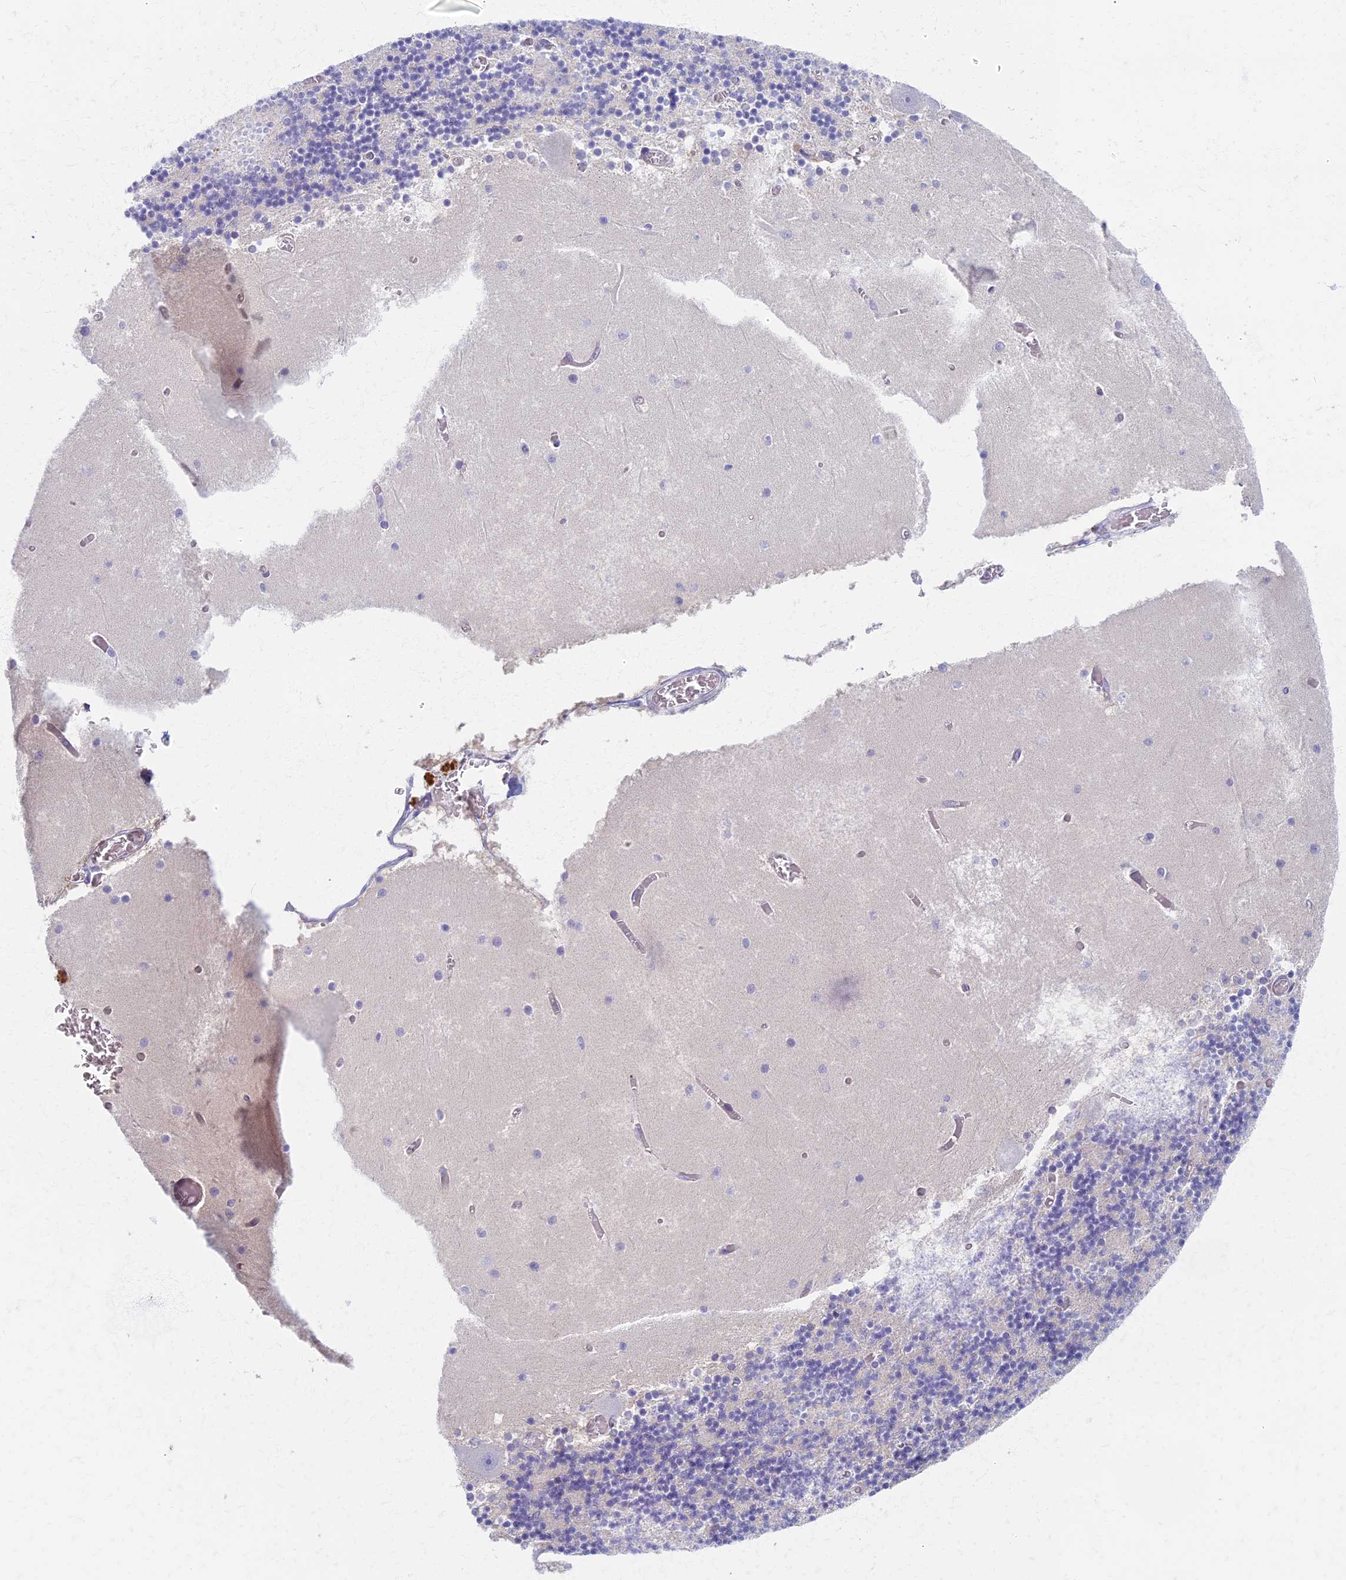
{"staining": {"intensity": "negative", "quantity": "none", "location": "none"}, "tissue": "cerebellum", "cell_type": "Cells in granular layer", "image_type": "normal", "snomed": [{"axis": "morphology", "description": "Normal tissue, NOS"}, {"axis": "topography", "description": "Cerebellum"}], "caption": "Unremarkable cerebellum was stained to show a protein in brown. There is no significant positivity in cells in granular layer.", "gene": "AP4E1", "patient": {"sex": "female", "age": 28}}